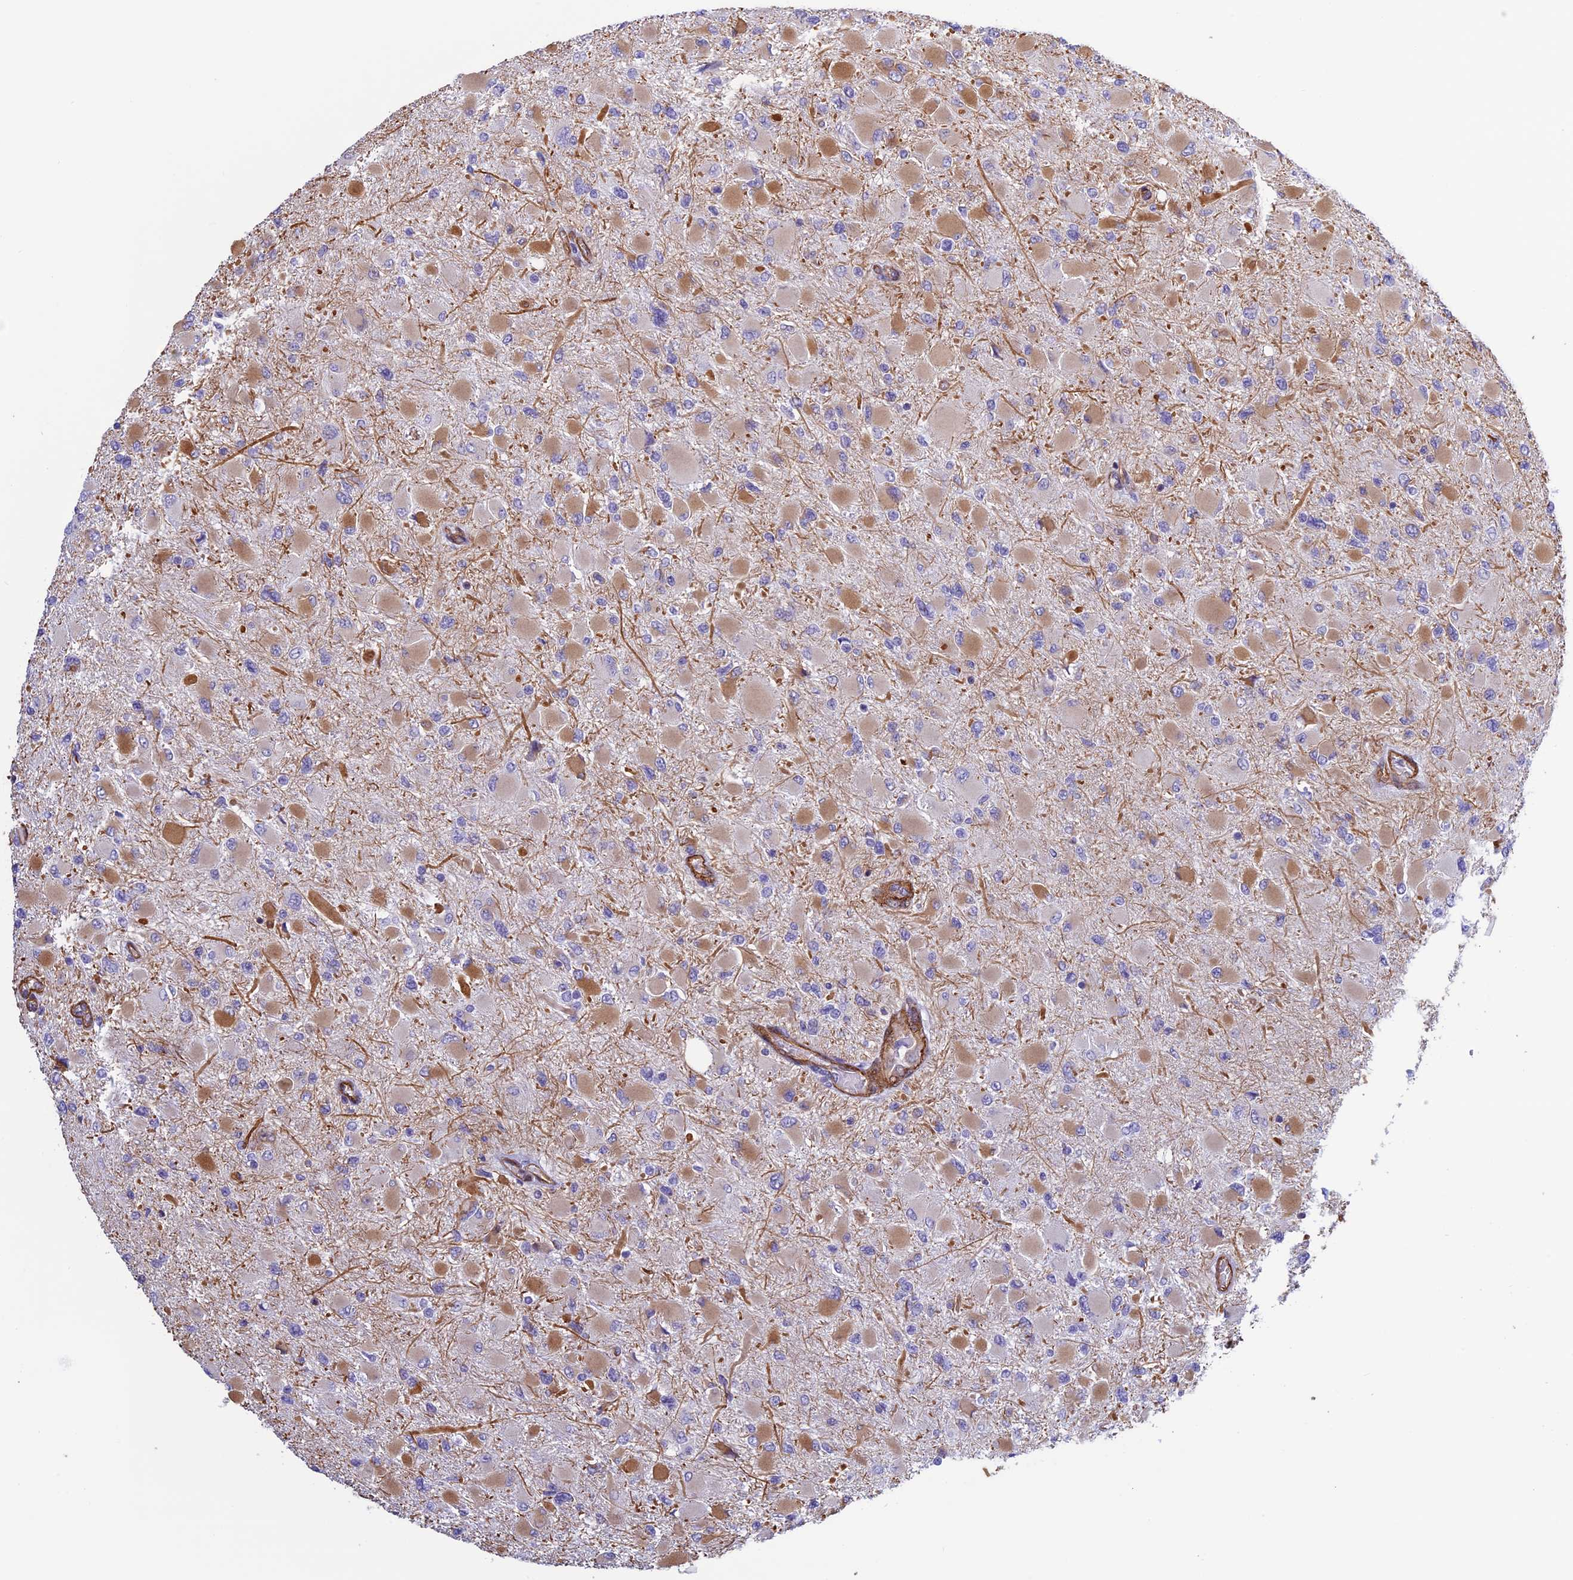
{"staining": {"intensity": "weak", "quantity": "<25%", "location": "cytoplasmic/membranous"}, "tissue": "glioma", "cell_type": "Tumor cells", "image_type": "cancer", "snomed": [{"axis": "morphology", "description": "Glioma, malignant, High grade"}, {"axis": "topography", "description": "Cerebral cortex"}], "caption": "High power microscopy histopathology image of an immunohistochemistry micrograph of malignant glioma (high-grade), revealing no significant expression in tumor cells.", "gene": "ANGPTL2", "patient": {"sex": "female", "age": 36}}